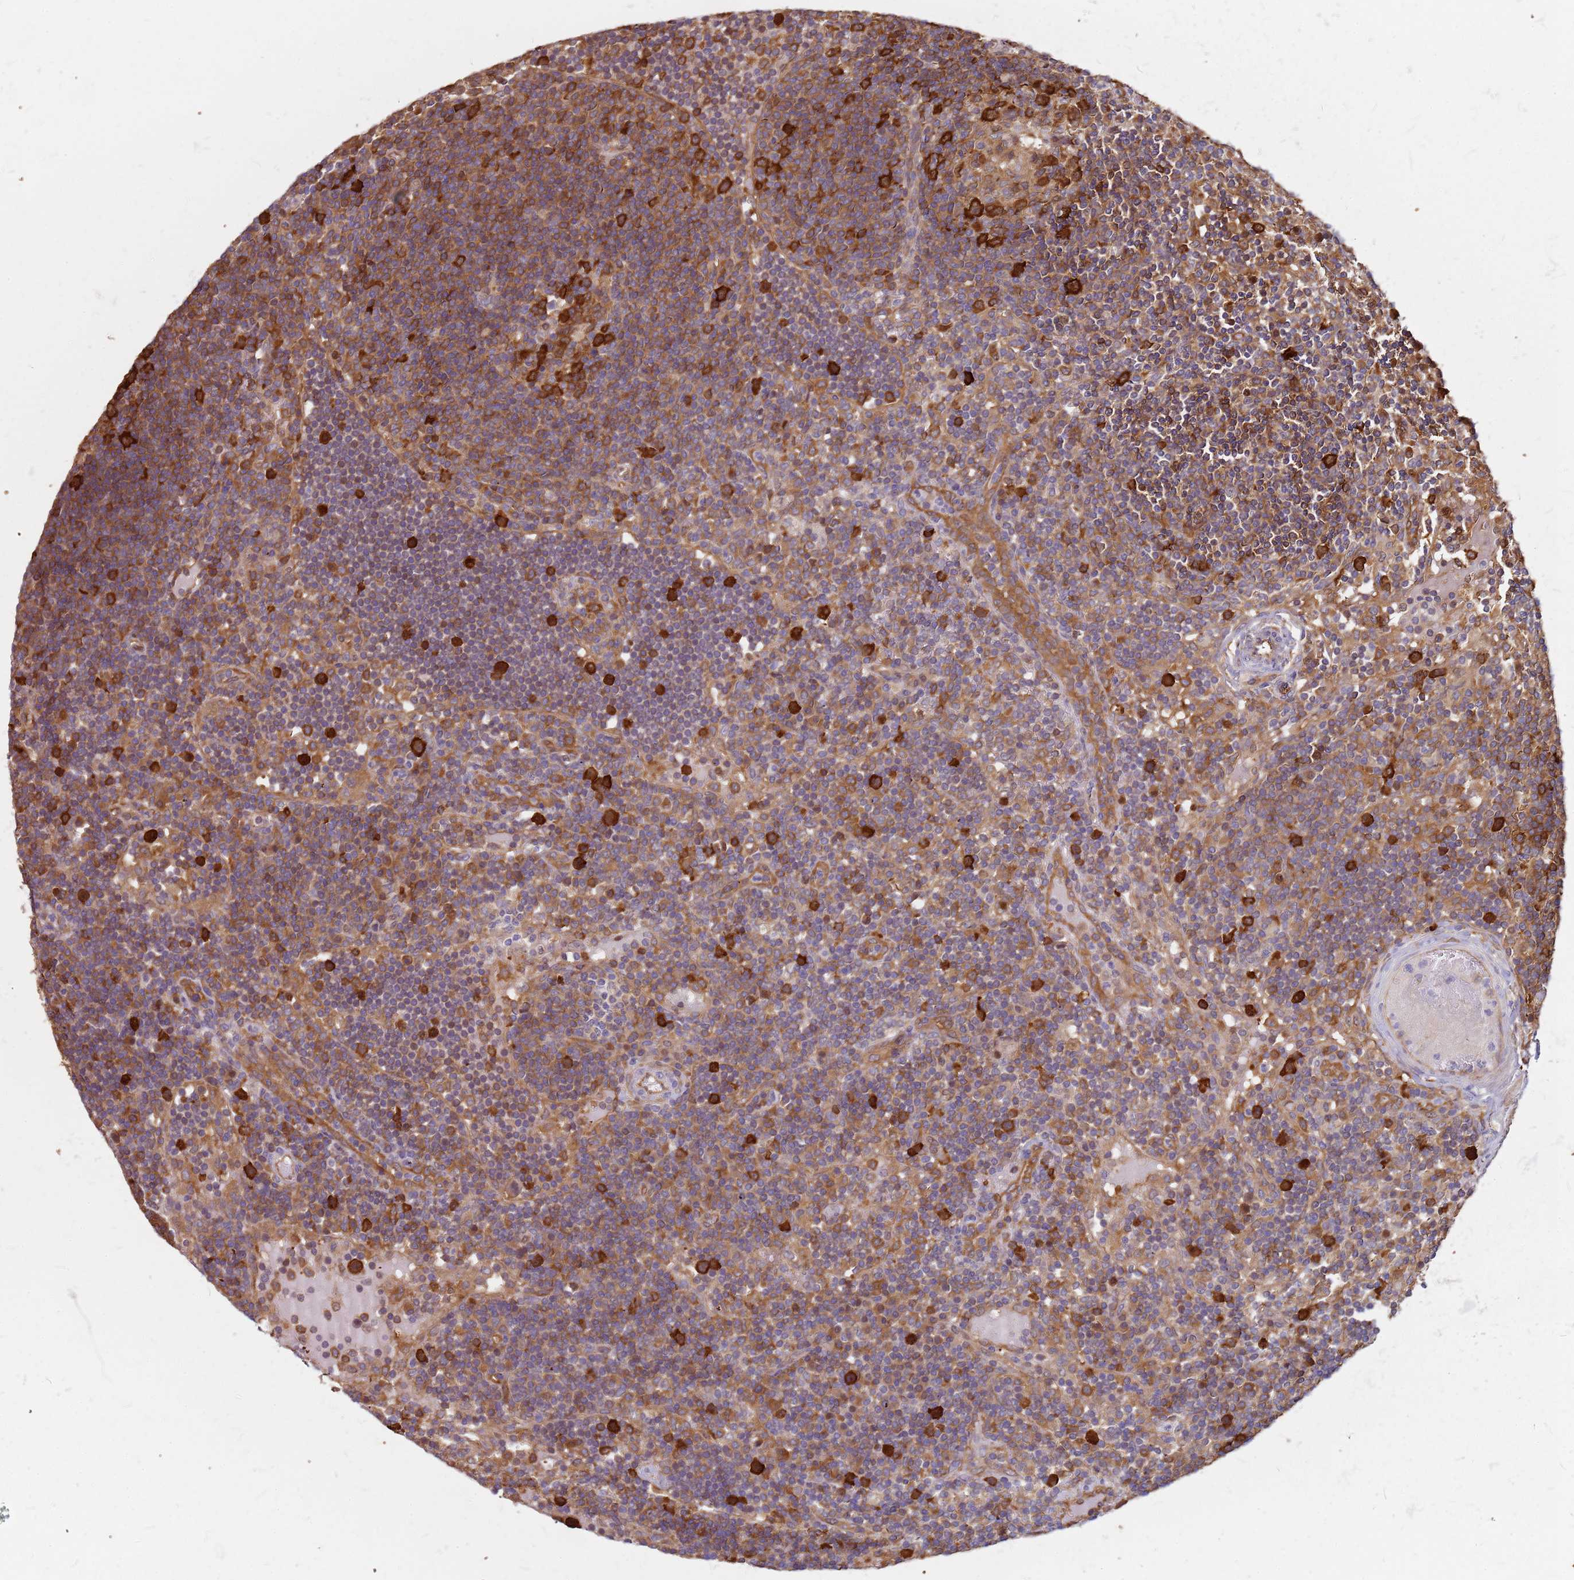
{"staining": {"intensity": "strong", "quantity": ">75%", "location": "cytoplasmic/membranous"}, "tissue": "lymph node", "cell_type": "Germinal center cells", "image_type": "normal", "snomed": [{"axis": "morphology", "description": "Normal tissue, NOS"}, {"axis": "topography", "description": "Lymph node"}], "caption": "Immunohistochemistry (IHC) (DAB) staining of unremarkable lymph node reveals strong cytoplasmic/membranous protein staining in approximately >75% of germinal center cells. (Stains: DAB (3,3'-diaminobenzidine) in brown, nuclei in blue, Microscopy: brightfield microscopy at high magnification).", "gene": "HDX", "patient": {"sex": "male", "age": 53}}